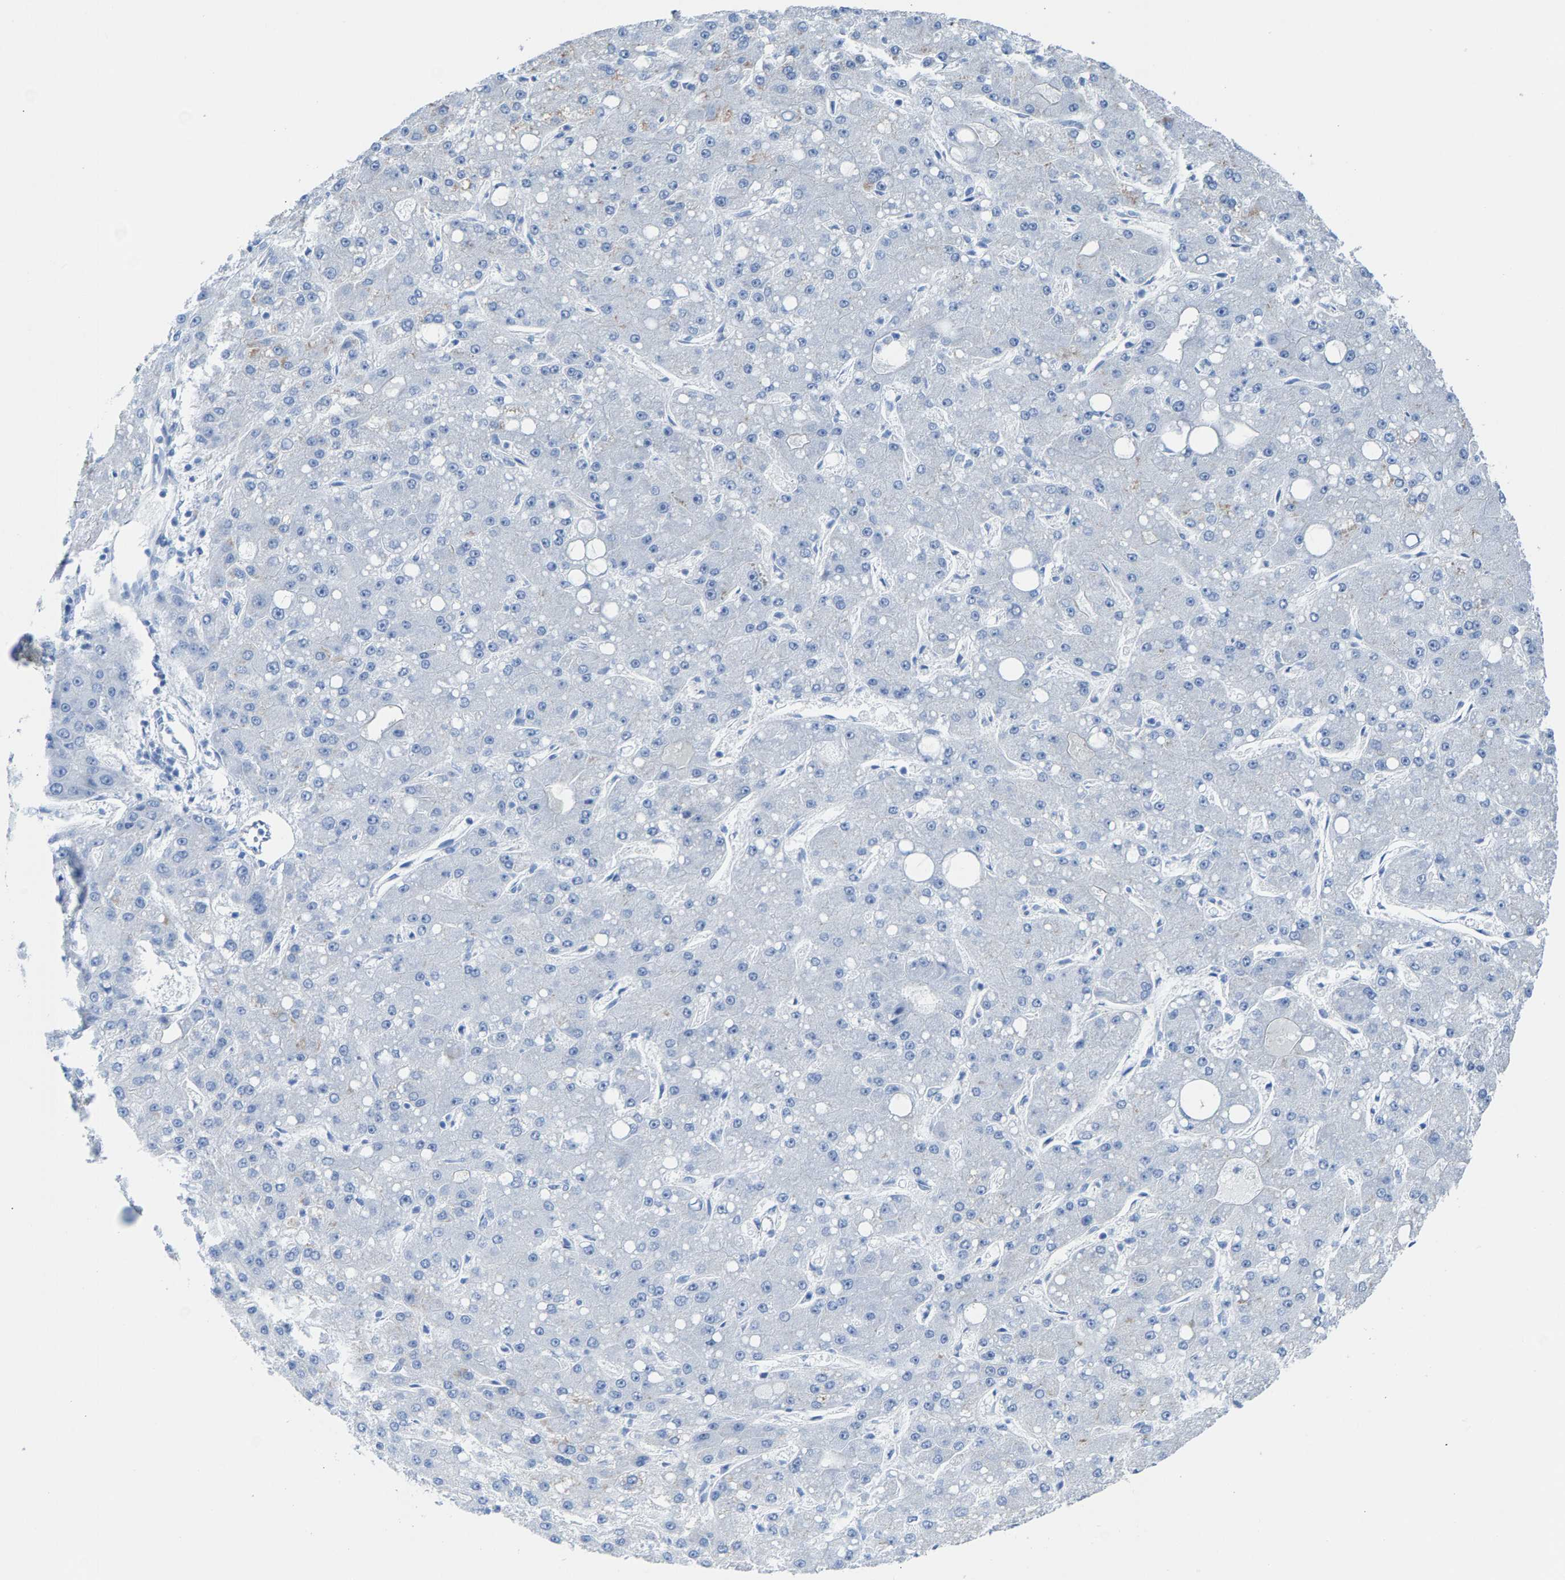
{"staining": {"intensity": "negative", "quantity": "none", "location": "none"}, "tissue": "liver cancer", "cell_type": "Tumor cells", "image_type": "cancer", "snomed": [{"axis": "morphology", "description": "Carcinoma, Hepatocellular, NOS"}, {"axis": "topography", "description": "Liver"}], "caption": "High magnification brightfield microscopy of liver cancer stained with DAB (3,3'-diaminobenzidine) (brown) and counterstained with hematoxylin (blue): tumor cells show no significant staining.", "gene": "CPA1", "patient": {"sex": "male", "age": 67}}